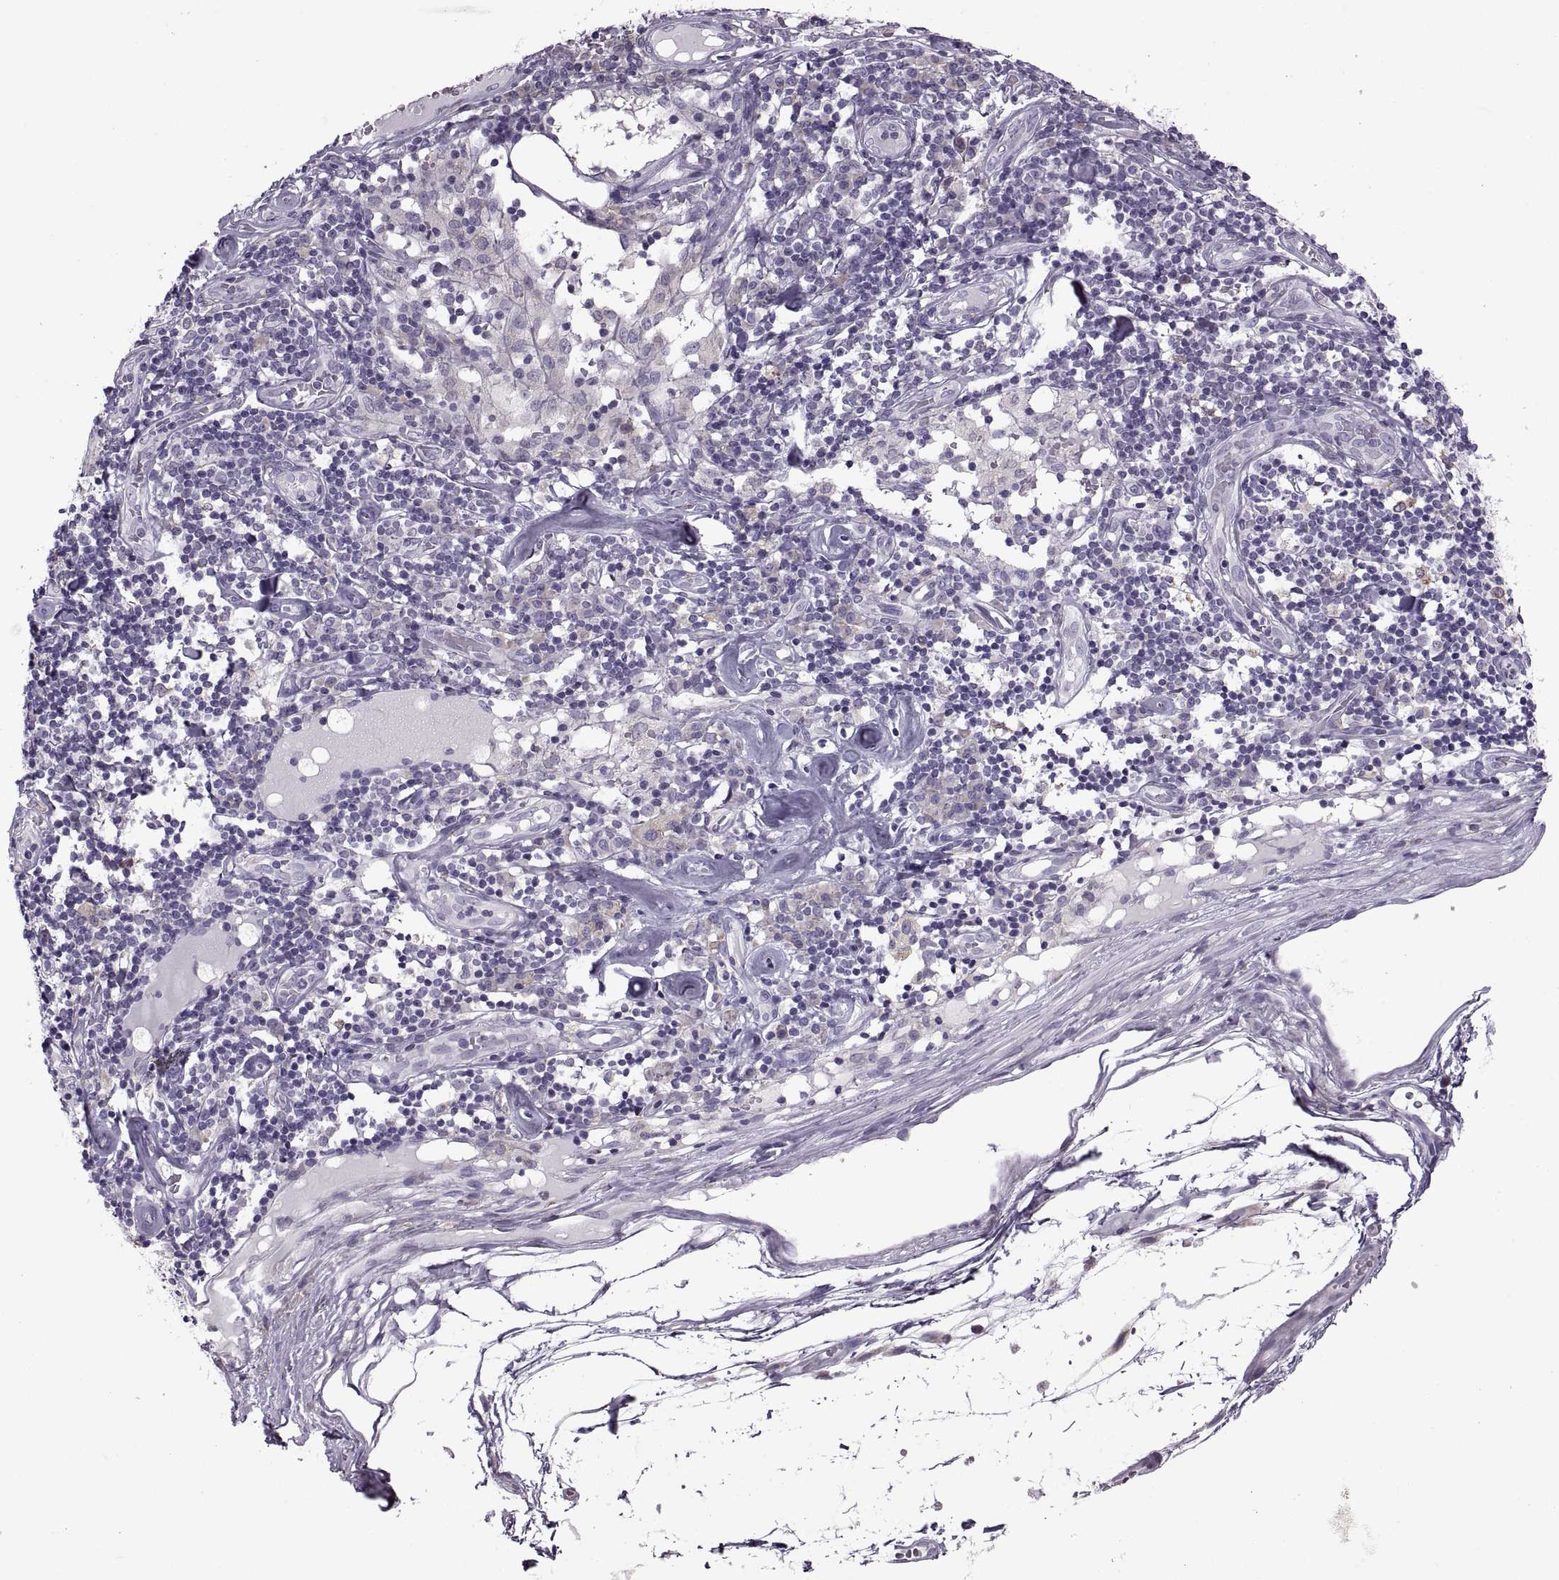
{"staining": {"intensity": "negative", "quantity": "none", "location": "none"}, "tissue": "melanoma", "cell_type": "Tumor cells", "image_type": "cancer", "snomed": [{"axis": "morphology", "description": "Malignant melanoma, Metastatic site"}, {"axis": "topography", "description": "Lymph node"}], "caption": "The histopathology image shows no staining of tumor cells in malignant melanoma (metastatic site). Nuclei are stained in blue.", "gene": "LETM2", "patient": {"sex": "female", "age": 64}}